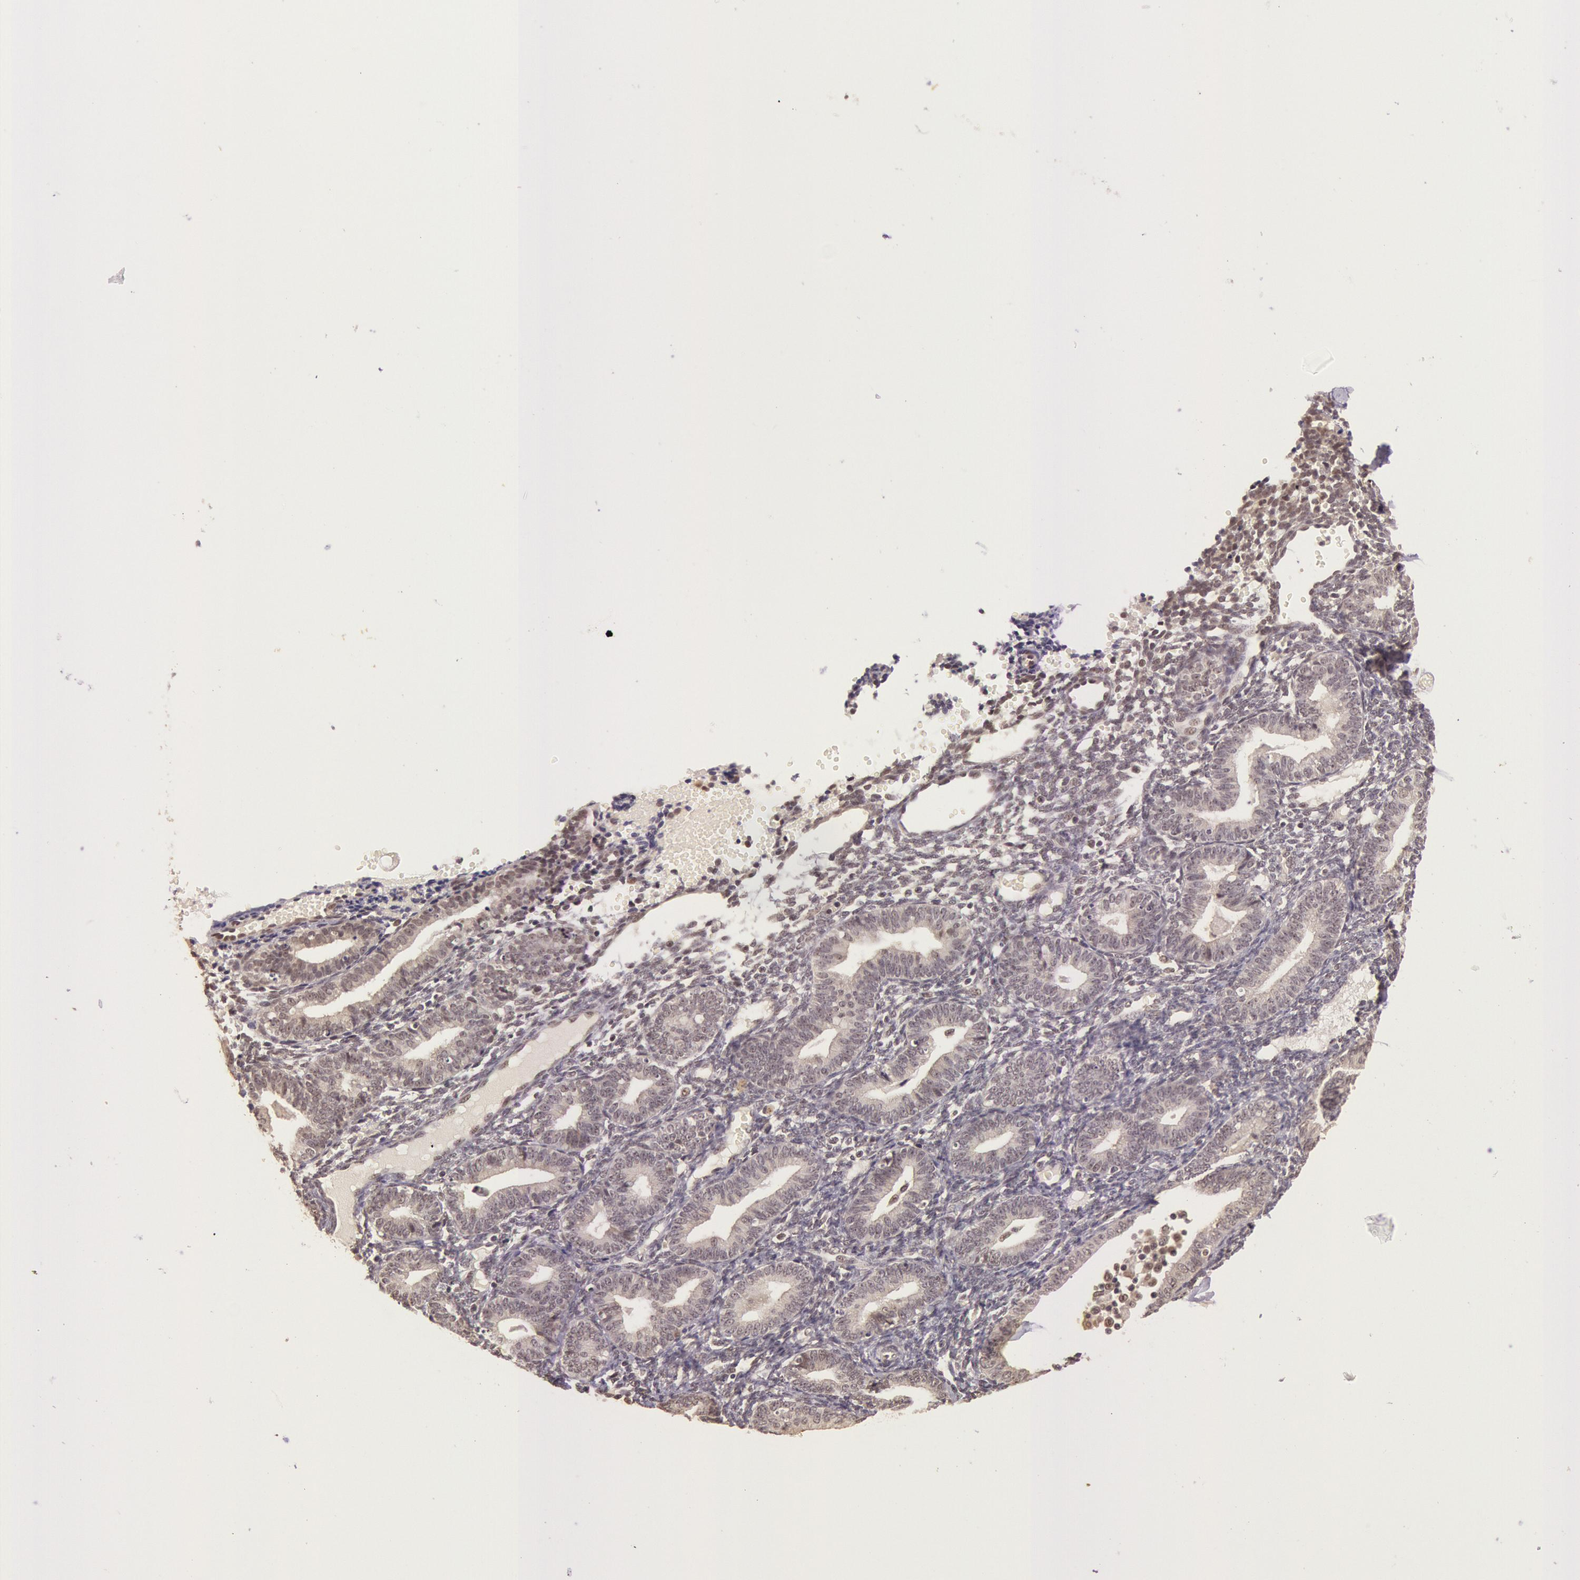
{"staining": {"intensity": "weak", "quantity": "<25%", "location": "cytoplasmic/membranous"}, "tissue": "endometrium", "cell_type": "Cells in endometrial stroma", "image_type": "normal", "snomed": [{"axis": "morphology", "description": "Normal tissue, NOS"}, {"axis": "topography", "description": "Endometrium"}], "caption": "This is a micrograph of immunohistochemistry (IHC) staining of benign endometrium, which shows no expression in cells in endometrial stroma.", "gene": "RTL10", "patient": {"sex": "female", "age": 61}}